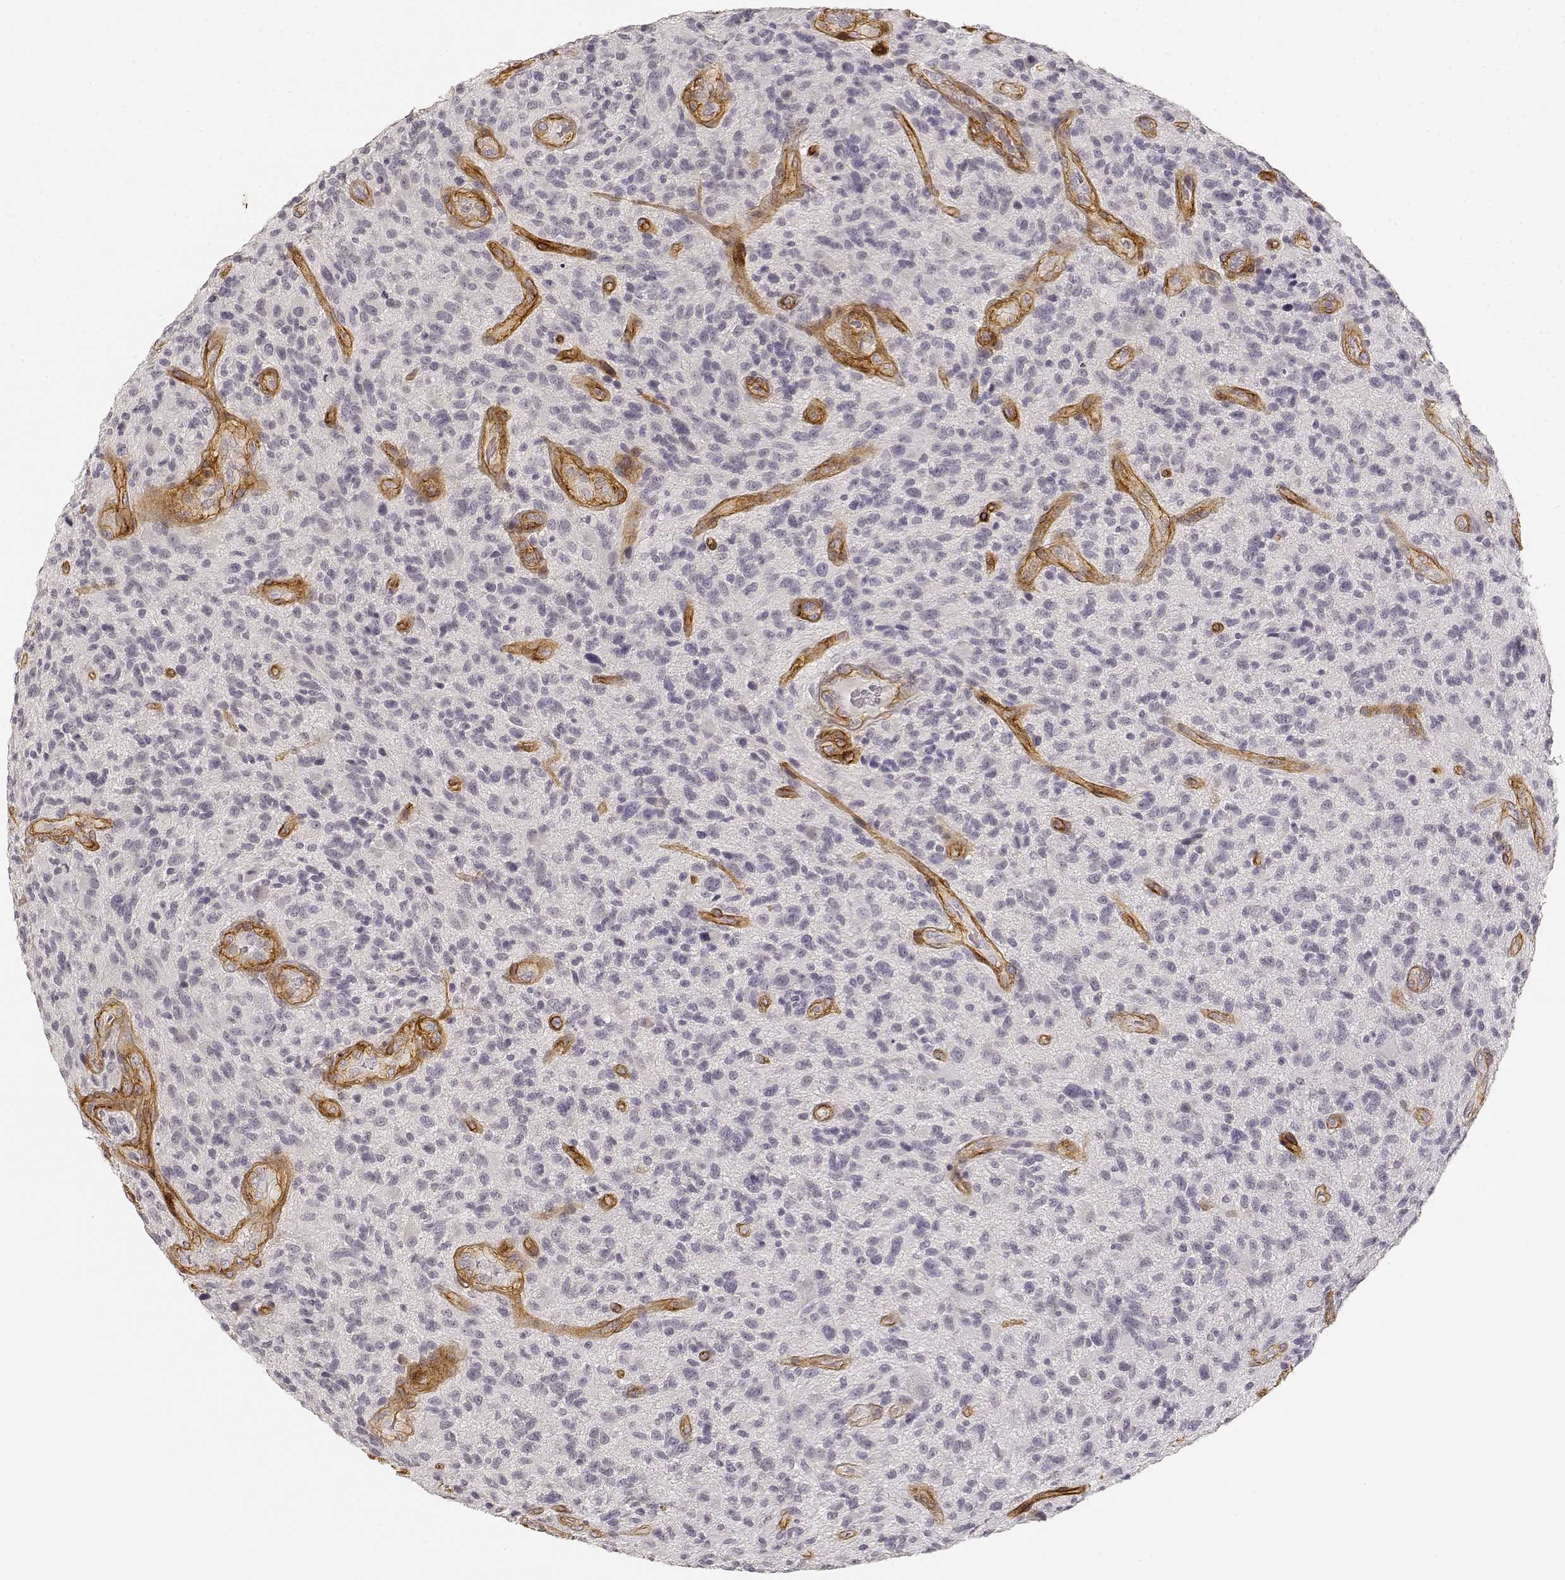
{"staining": {"intensity": "negative", "quantity": "none", "location": "none"}, "tissue": "glioma", "cell_type": "Tumor cells", "image_type": "cancer", "snomed": [{"axis": "morphology", "description": "Glioma, malignant, High grade"}, {"axis": "topography", "description": "Brain"}], "caption": "The image demonstrates no significant staining in tumor cells of glioma.", "gene": "LAMA4", "patient": {"sex": "male", "age": 47}}